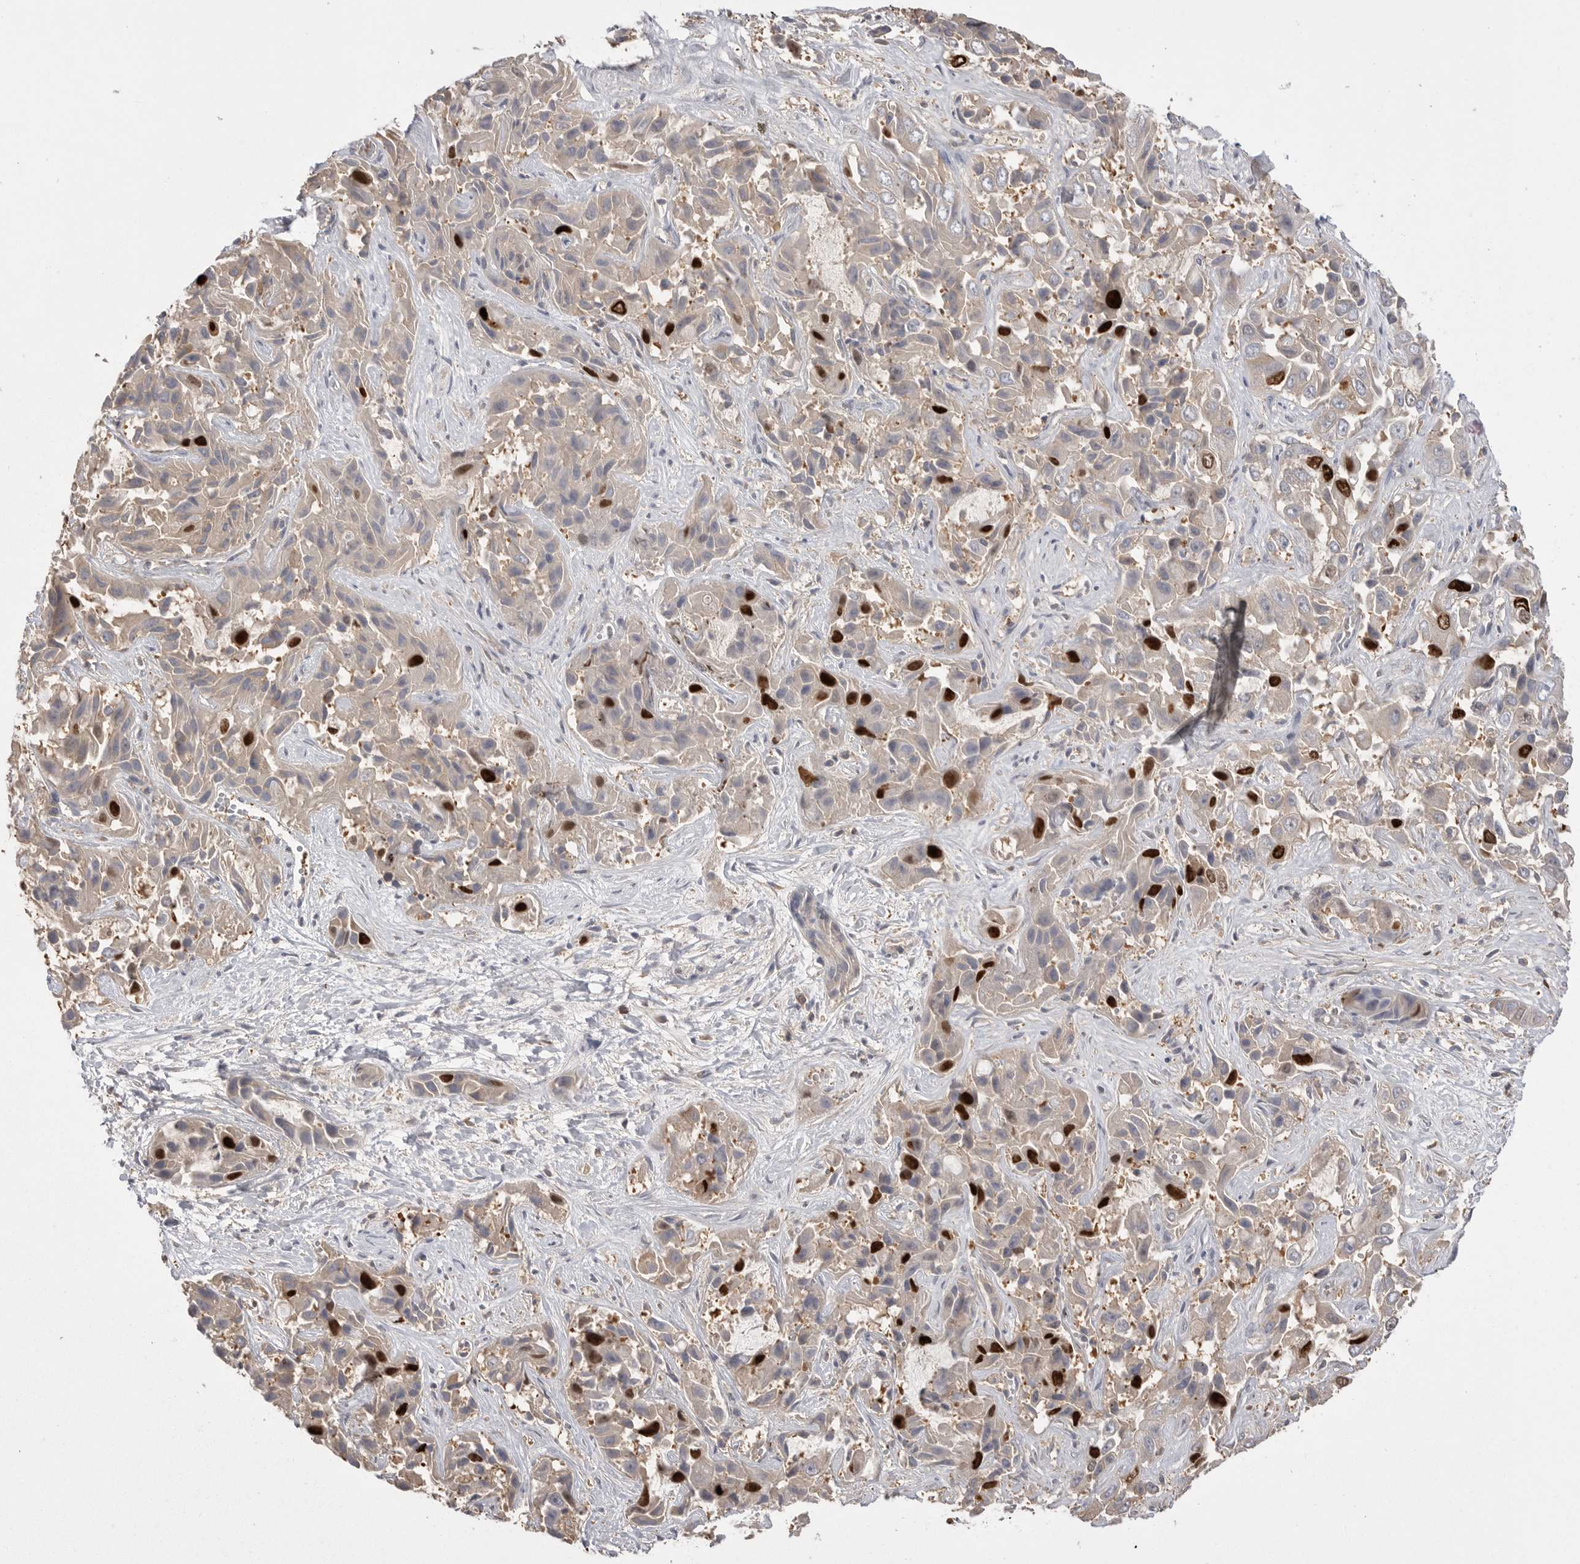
{"staining": {"intensity": "strong", "quantity": "<25%", "location": "nuclear"}, "tissue": "liver cancer", "cell_type": "Tumor cells", "image_type": "cancer", "snomed": [{"axis": "morphology", "description": "Cholangiocarcinoma"}, {"axis": "topography", "description": "Liver"}], "caption": "Immunohistochemical staining of human cholangiocarcinoma (liver) reveals medium levels of strong nuclear positivity in approximately <25% of tumor cells. Immunohistochemistry (ihc) stains the protein of interest in brown and the nuclei are stained blue.", "gene": "TOP2A", "patient": {"sex": "female", "age": 52}}